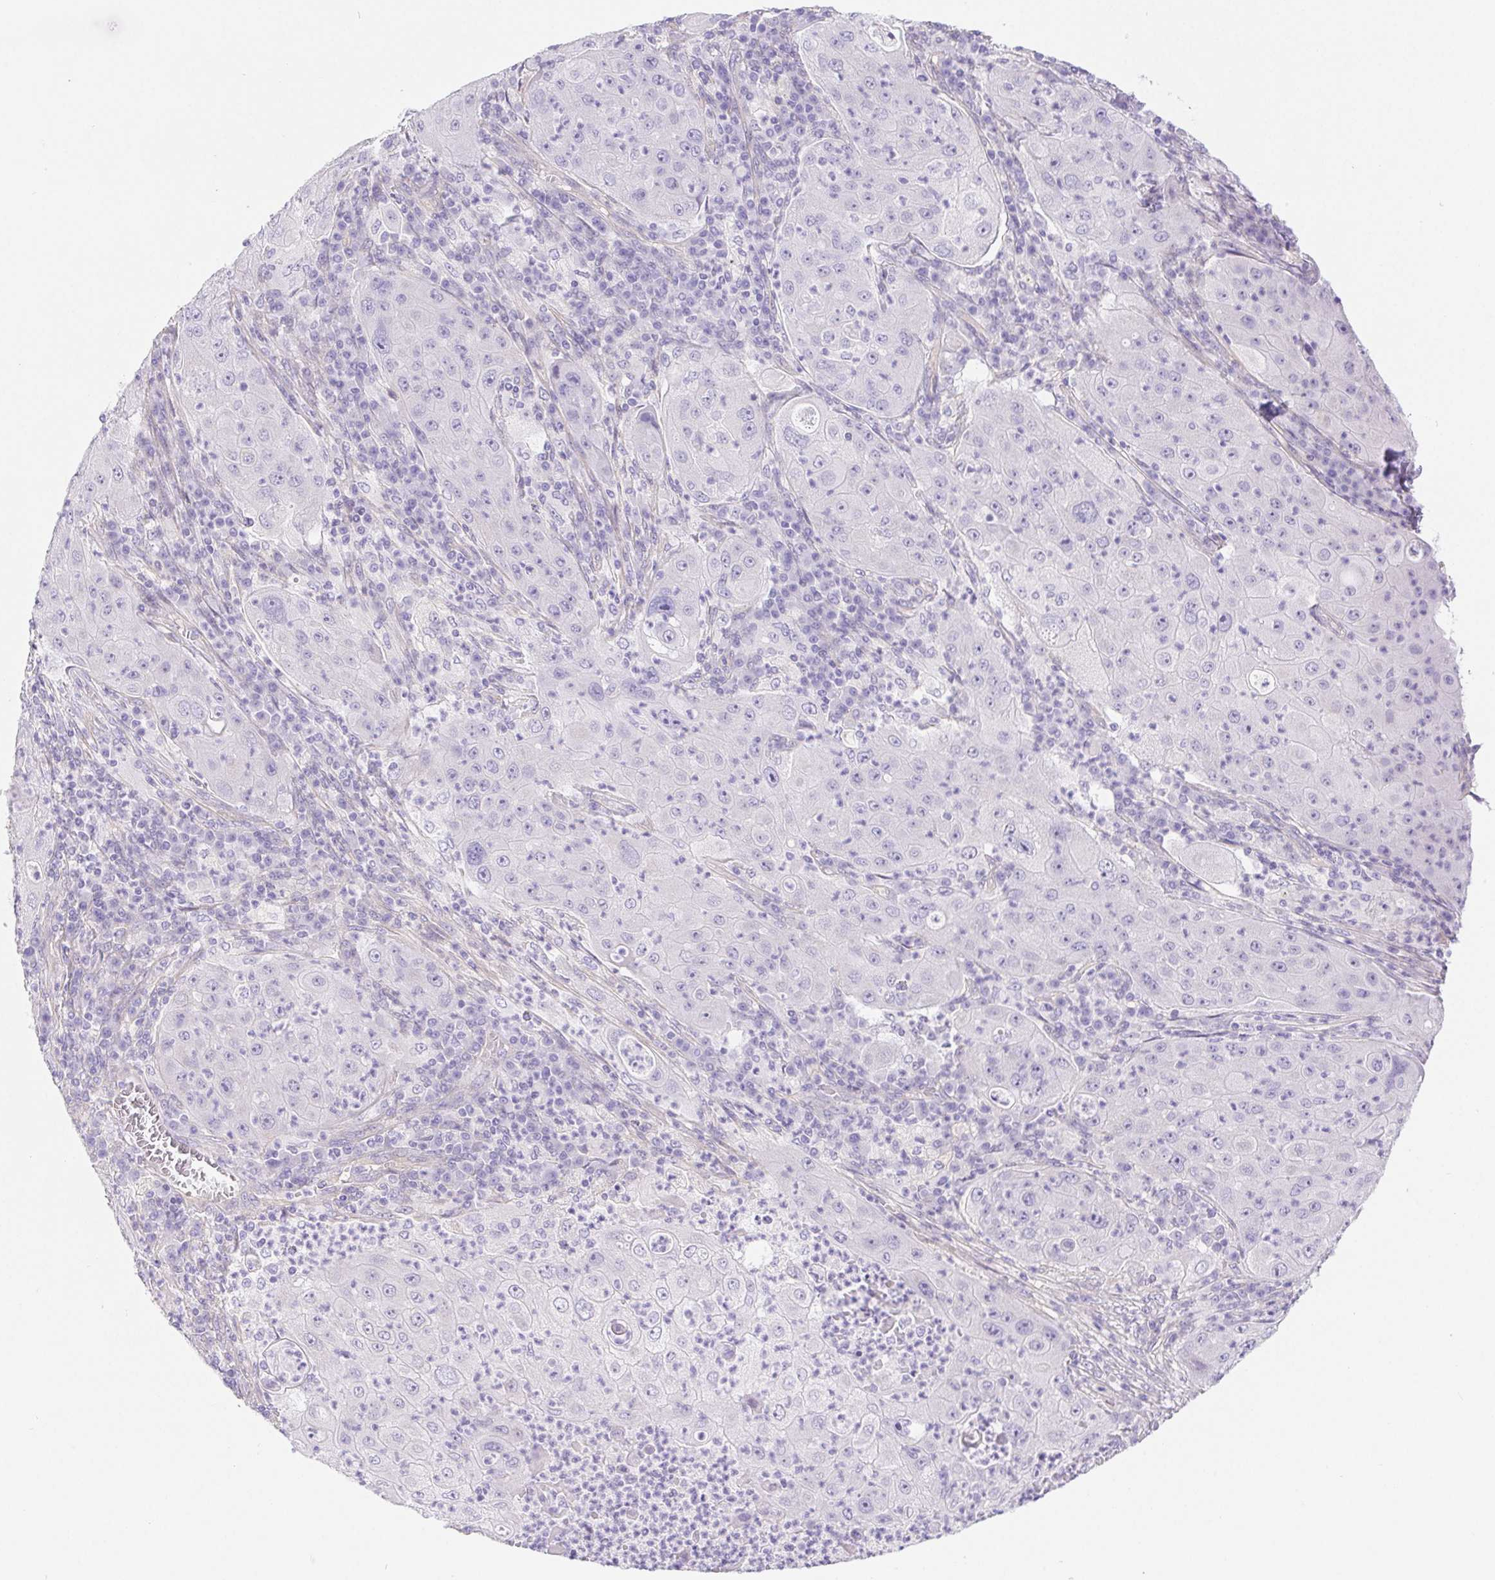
{"staining": {"intensity": "negative", "quantity": "none", "location": "none"}, "tissue": "lung cancer", "cell_type": "Tumor cells", "image_type": "cancer", "snomed": [{"axis": "morphology", "description": "Squamous cell carcinoma, NOS"}, {"axis": "topography", "description": "Lung"}], "caption": "Lung cancer was stained to show a protein in brown. There is no significant positivity in tumor cells. (Brightfield microscopy of DAB IHC at high magnification).", "gene": "PNLIP", "patient": {"sex": "female", "age": 59}}